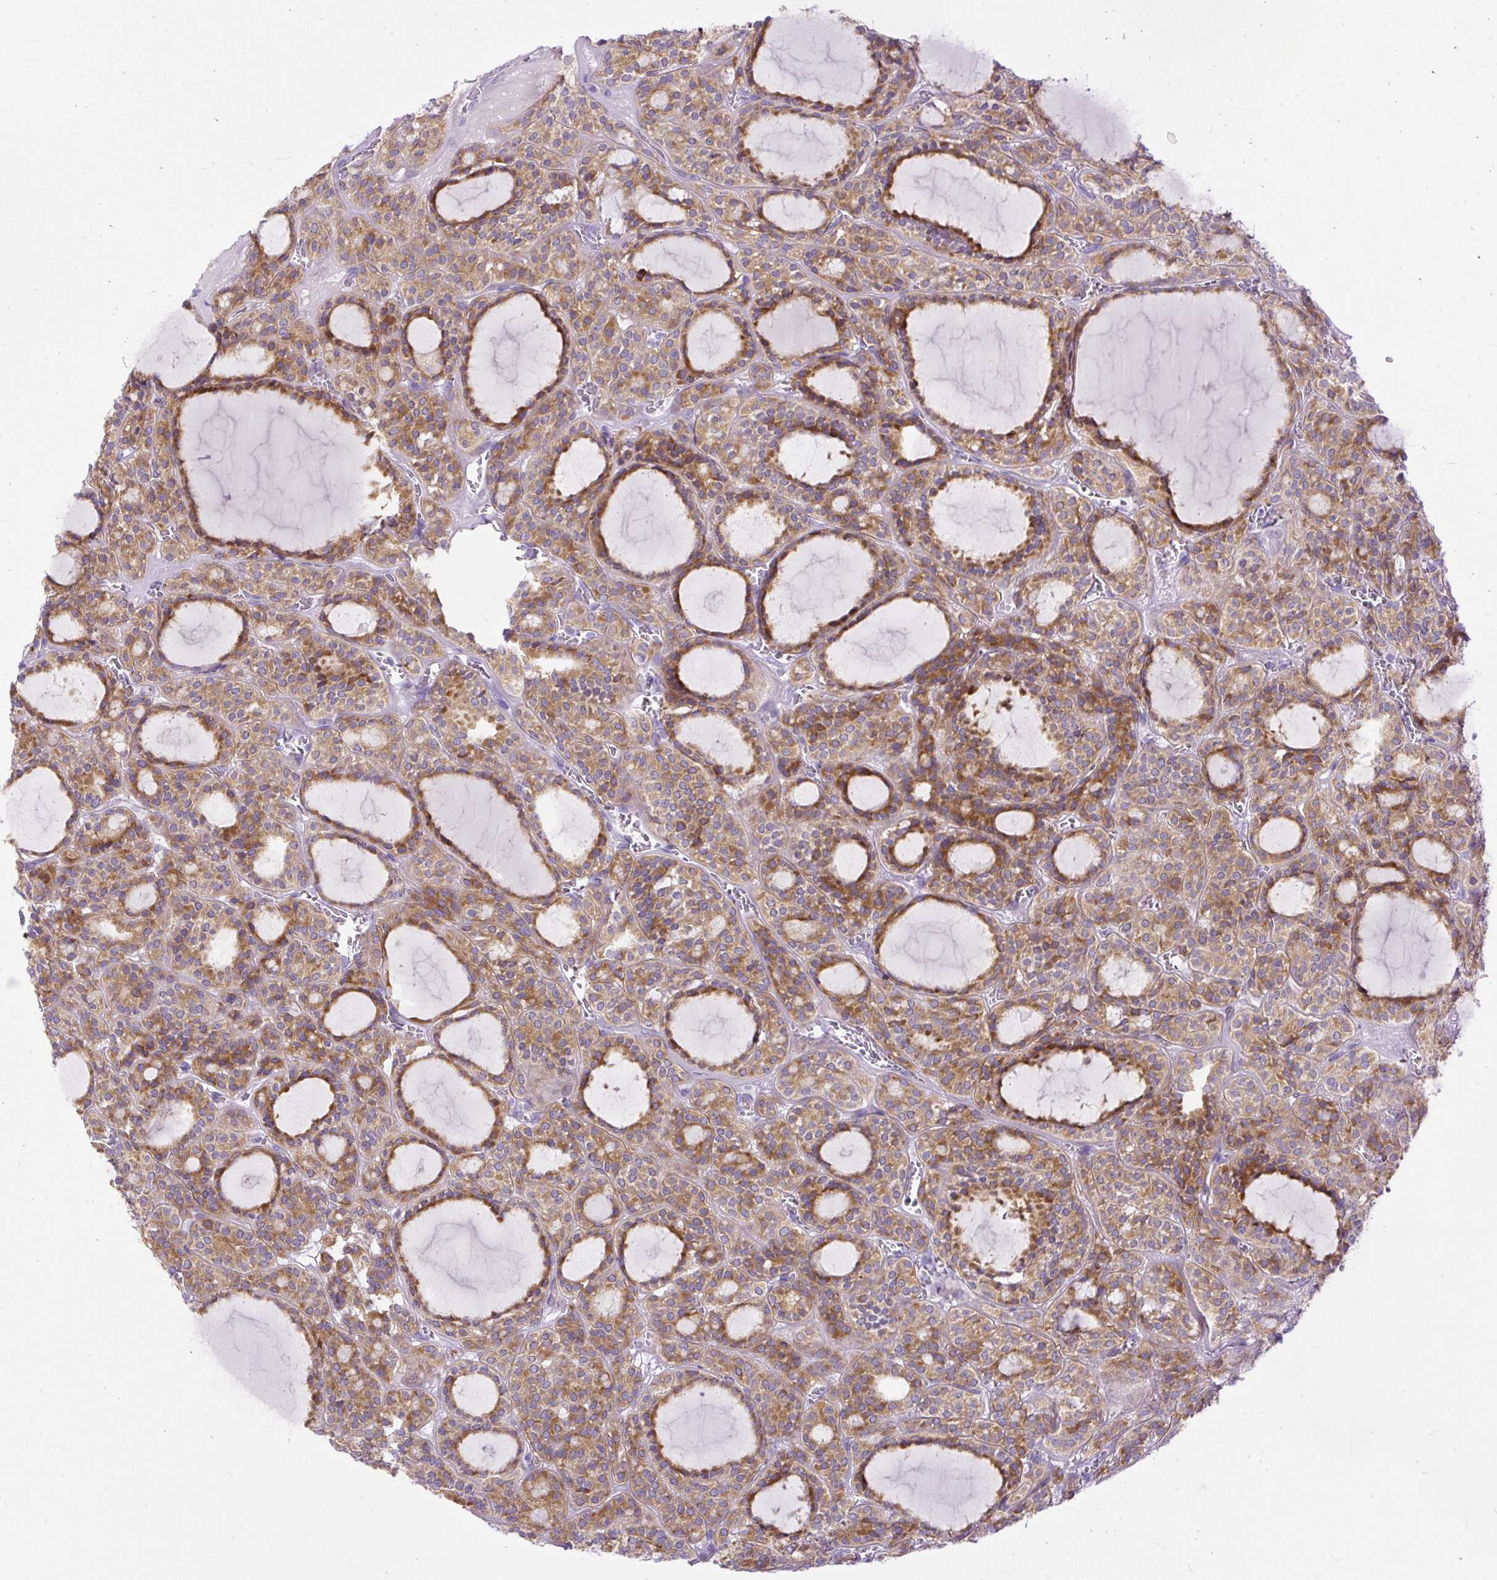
{"staining": {"intensity": "moderate", "quantity": ">75%", "location": "cytoplasmic/membranous"}, "tissue": "thyroid cancer", "cell_type": "Tumor cells", "image_type": "cancer", "snomed": [{"axis": "morphology", "description": "Follicular adenoma carcinoma, NOS"}, {"axis": "topography", "description": "Thyroid gland"}], "caption": "The histopathology image exhibits a brown stain indicating the presence of a protein in the cytoplasmic/membranous of tumor cells in thyroid cancer. (DAB IHC with brightfield microscopy, high magnification).", "gene": "SYBU", "patient": {"sex": "female", "age": 63}}